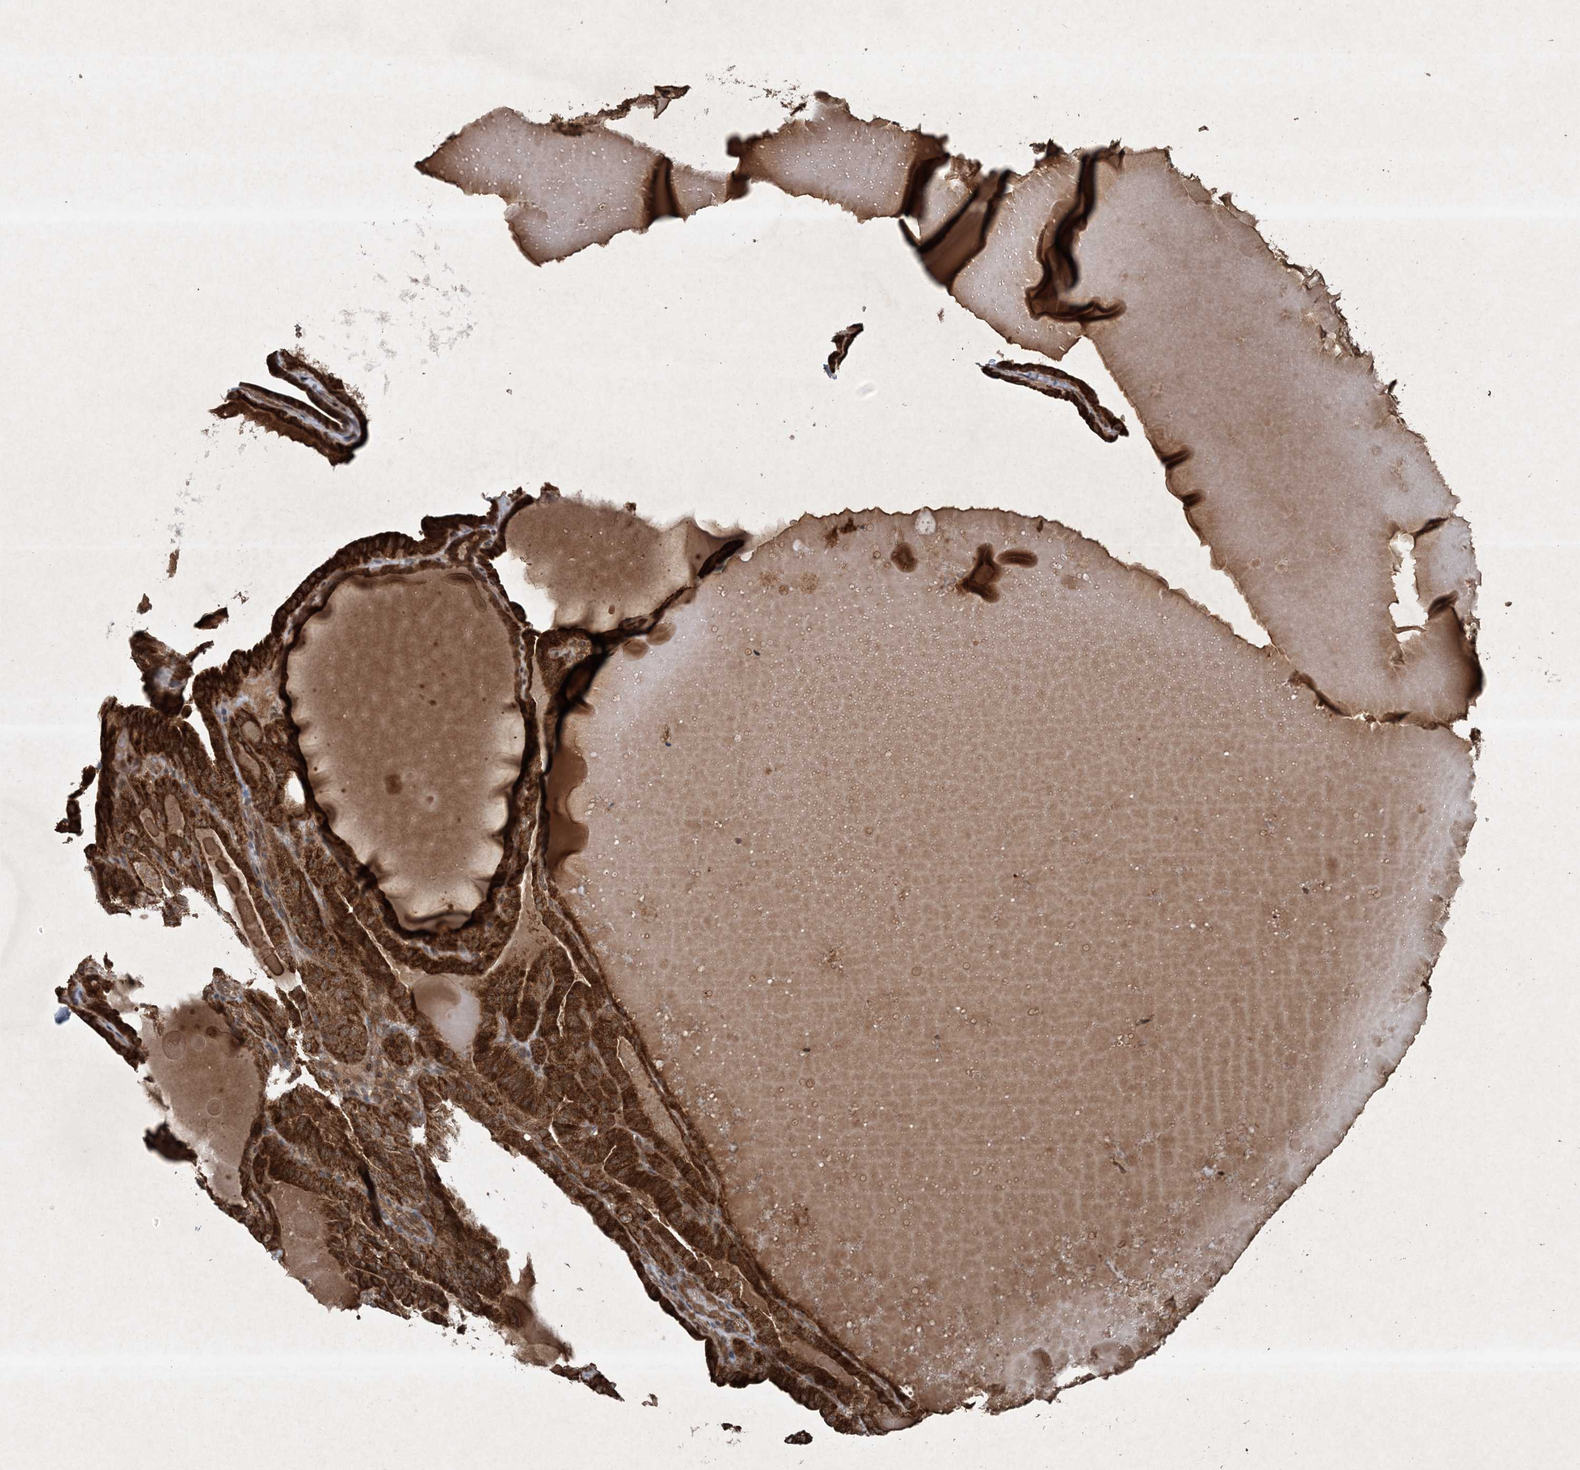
{"staining": {"intensity": "strong", "quantity": ">75%", "location": "cytoplasmic/membranous"}, "tissue": "thyroid cancer", "cell_type": "Tumor cells", "image_type": "cancer", "snomed": [{"axis": "morphology", "description": "Papillary adenocarcinoma, NOS"}, {"axis": "topography", "description": "Thyroid gland"}], "caption": "Papillary adenocarcinoma (thyroid) tissue shows strong cytoplasmic/membranous expression in about >75% of tumor cells", "gene": "GNG5", "patient": {"sex": "male", "age": 77}}